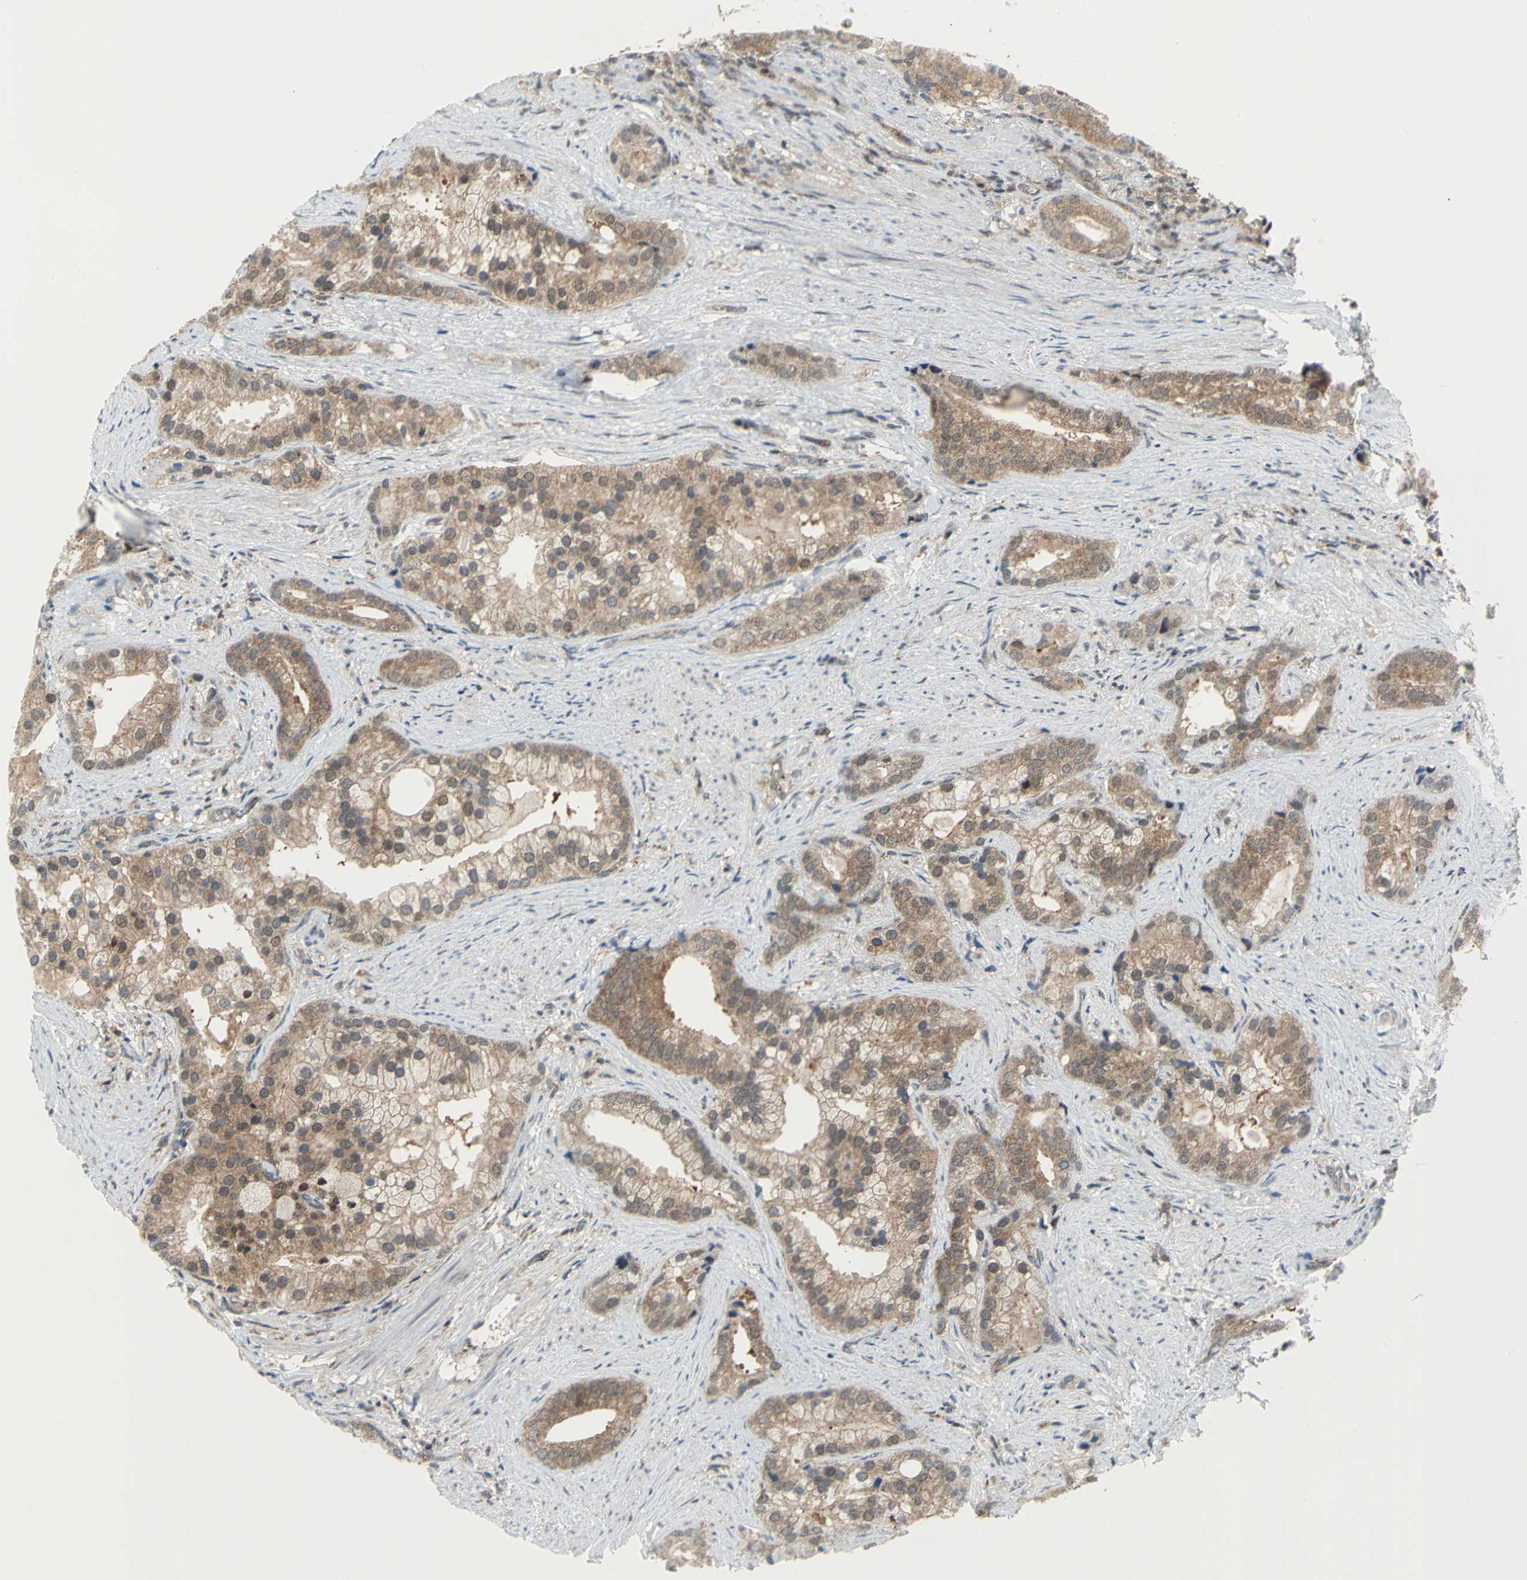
{"staining": {"intensity": "moderate", "quantity": ">75%", "location": "cytoplasmic/membranous"}, "tissue": "prostate cancer", "cell_type": "Tumor cells", "image_type": "cancer", "snomed": [{"axis": "morphology", "description": "Adenocarcinoma, Low grade"}, {"axis": "topography", "description": "Prostate"}], "caption": "A brown stain shows moderate cytoplasmic/membranous expression of a protein in prostate cancer tumor cells. The protein is stained brown, and the nuclei are stained in blue (DAB (3,3'-diaminobenzidine) IHC with brightfield microscopy, high magnification).", "gene": "PSMA4", "patient": {"sex": "male", "age": 71}}